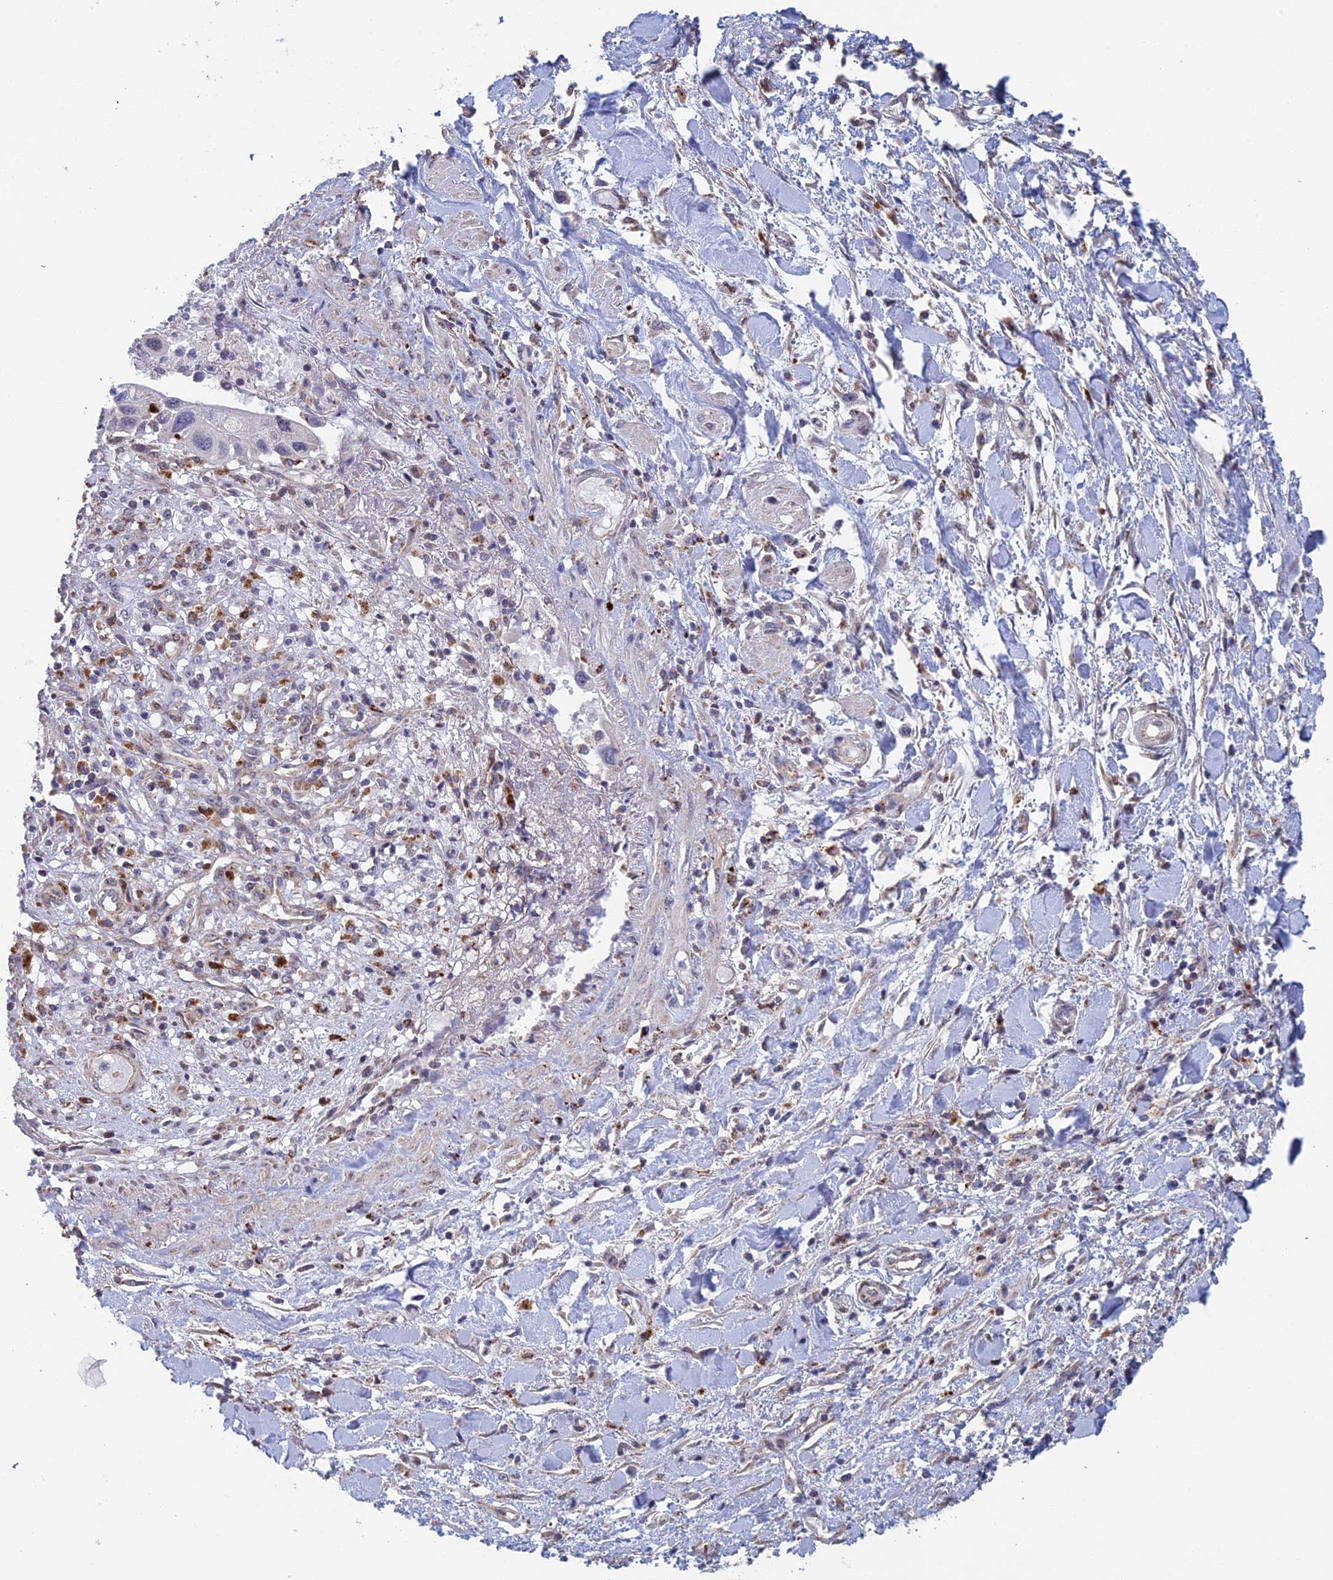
{"staining": {"intensity": "negative", "quantity": "none", "location": "none"}, "tissue": "pancreatic cancer", "cell_type": "Tumor cells", "image_type": "cancer", "snomed": [{"axis": "morphology", "description": "Adenocarcinoma, NOS"}, {"axis": "topography", "description": "Pancreas"}], "caption": "Tumor cells show no significant protein expression in pancreatic adenocarcinoma.", "gene": "FOXS1", "patient": {"sex": "female", "age": 50}}